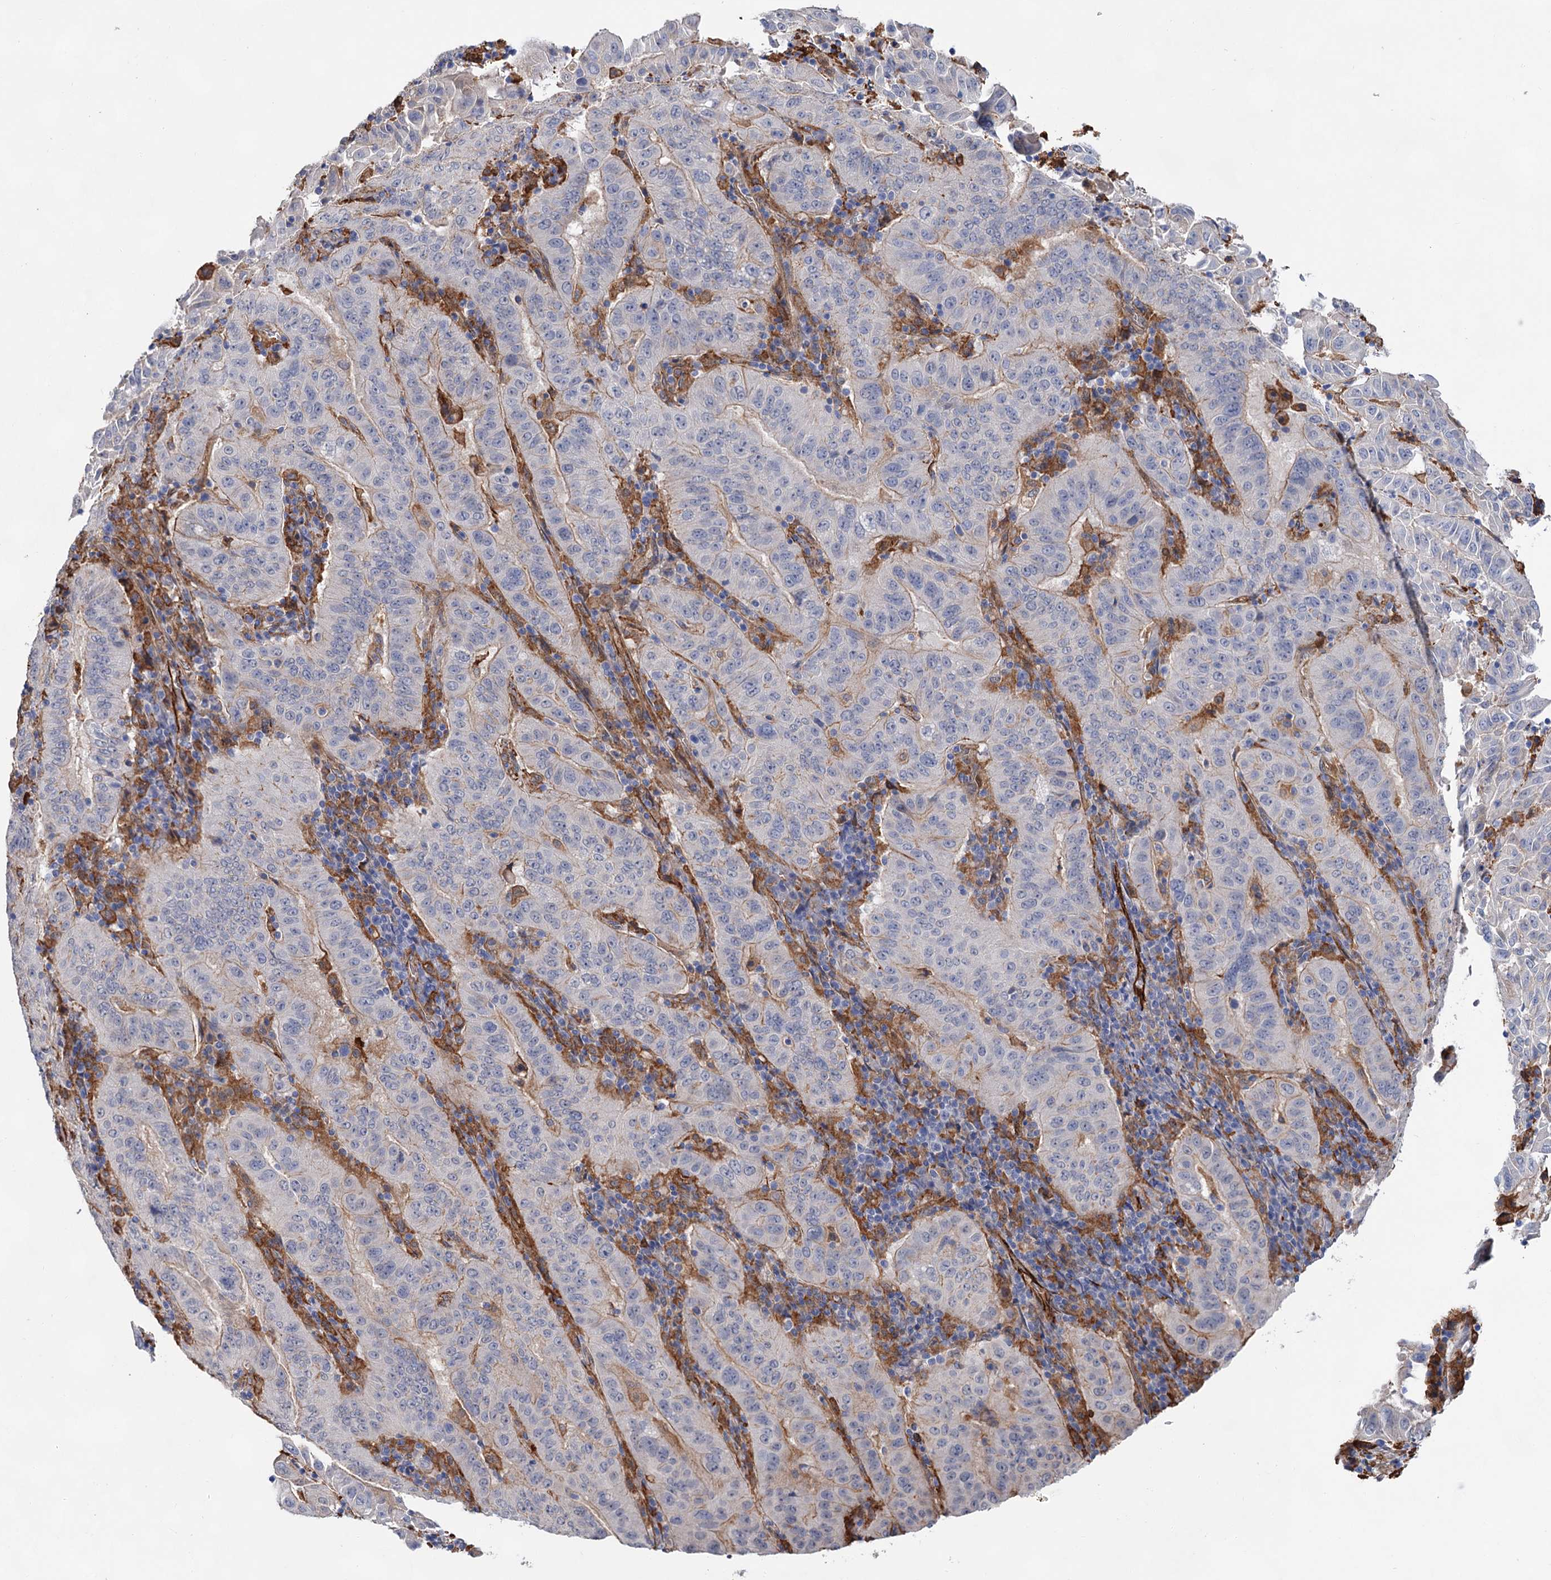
{"staining": {"intensity": "negative", "quantity": "none", "location": "none"}, "tissue": "pancreatic cancer", "cell_type": "Tumor cells", "image_type": "cancer", "snomed": [{"axis": "morphology", "description": "Adenocarcinoma, NOS"}, {"axis": "topography", "description": "Pancreas"}], "caption": "Immunohistochemistry micrograph of human adenocarcinoma (pancreatic) stained for a protein (brown), which shows no staining in tumor cells.", "gene": "TMTC3", "patient": {"sex": "male", "age": 63}}